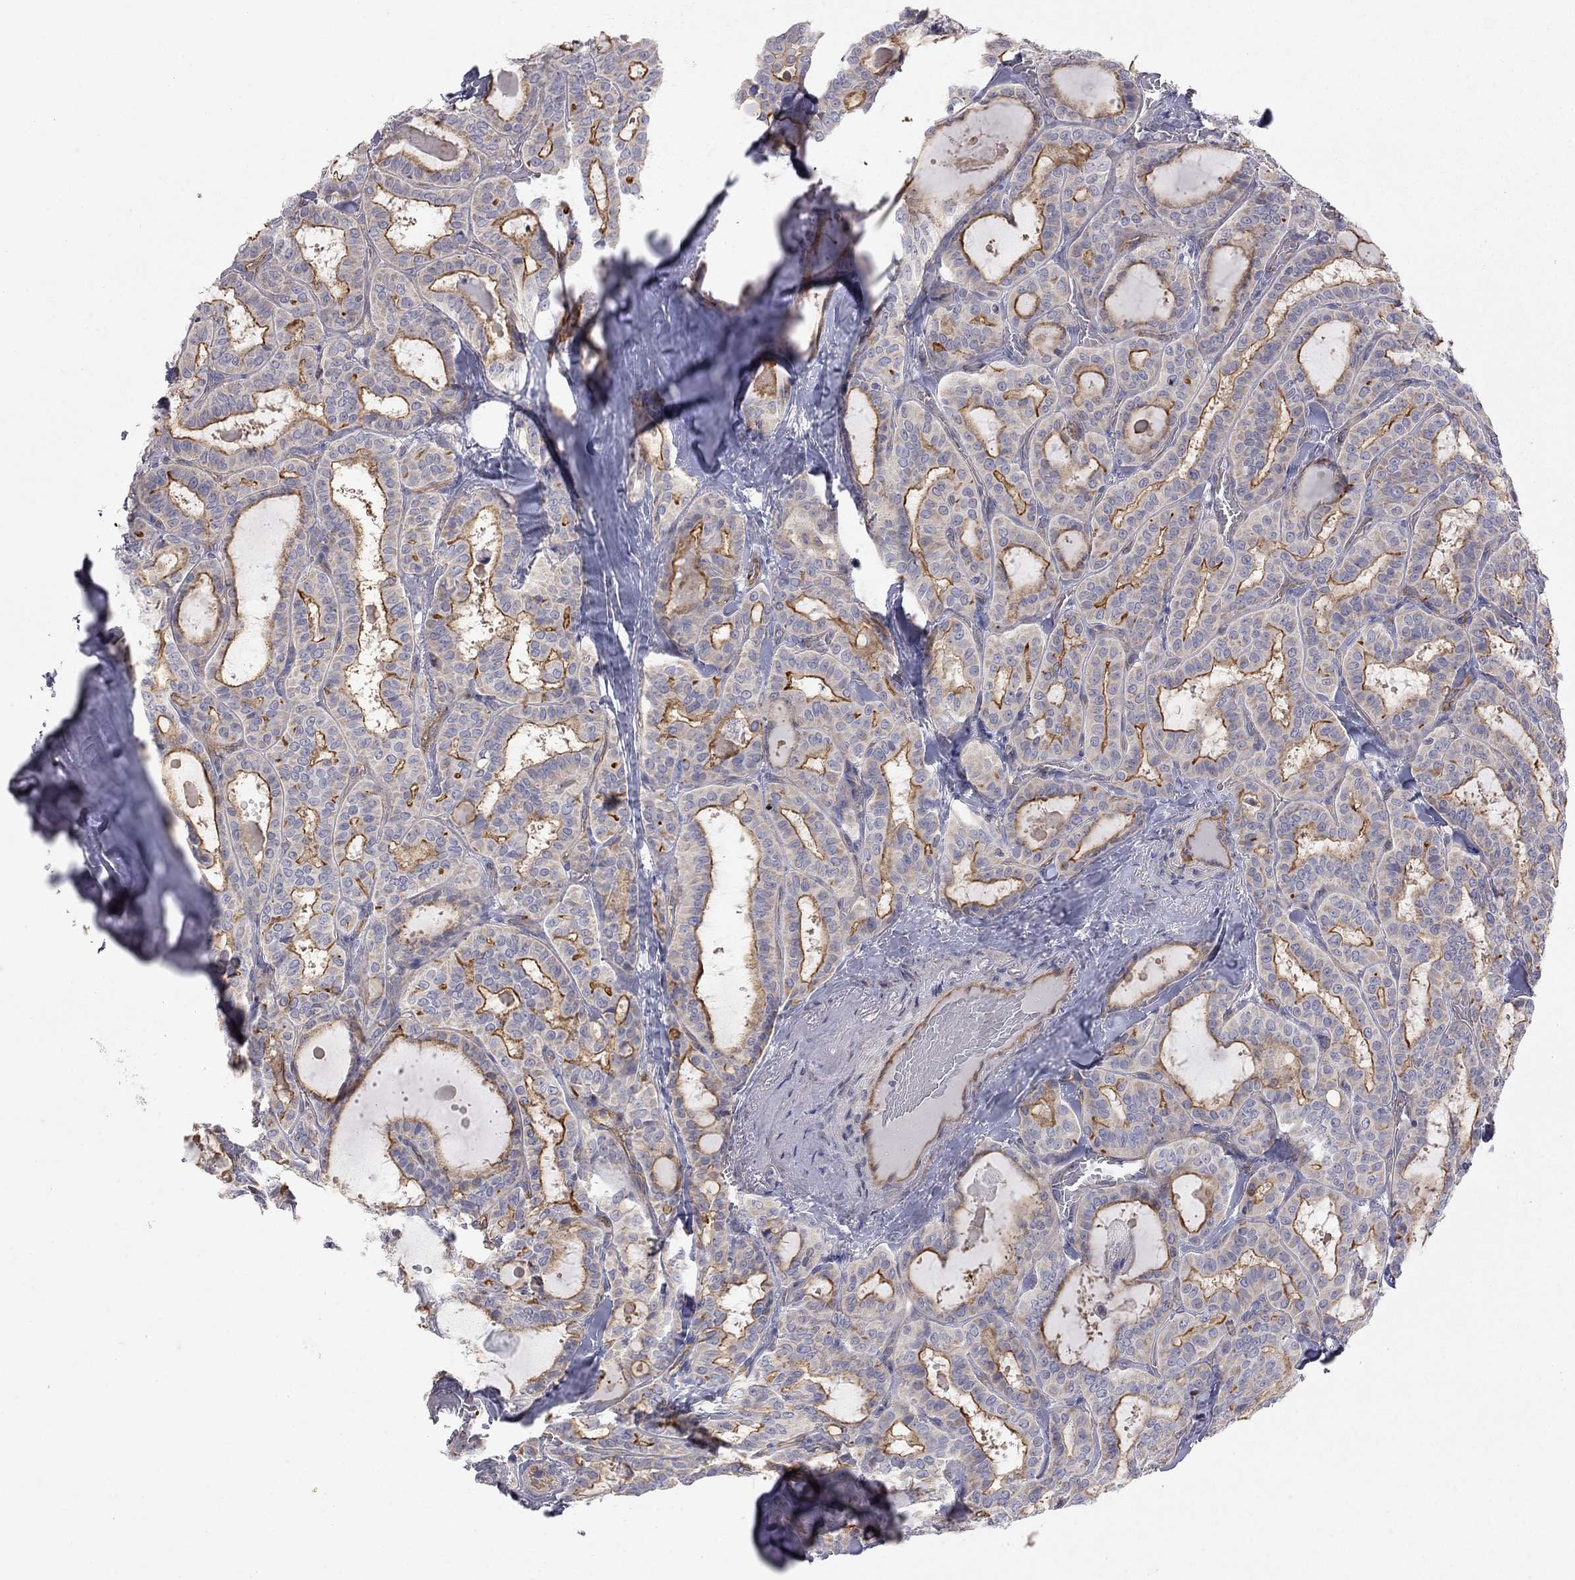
{"staining": {"intensity": "strong", "quantity": ">75%", "location": "cytoplasmic/membranous"}, "tissue": "thyroid cancer", "cell_type": "Tumor cells", "image_type": "cancer", "snomed": [{"axis": "morphology", "description": "Papillary adenocarcinoma, NOS"}, {"axis": "topography", "description": "Thyroid gland"}], "caption": "This photomicrograph reveals thyroid papillary adenocarcinoma stained with IHC to label a protein in brown. The cytoplasmic/membranous of tumor cells show strong positivity for the protein. Nuclei are counter-stained blue.", "gene": "GPRC5B", "patient": {"sex": "female", "age": 39}}